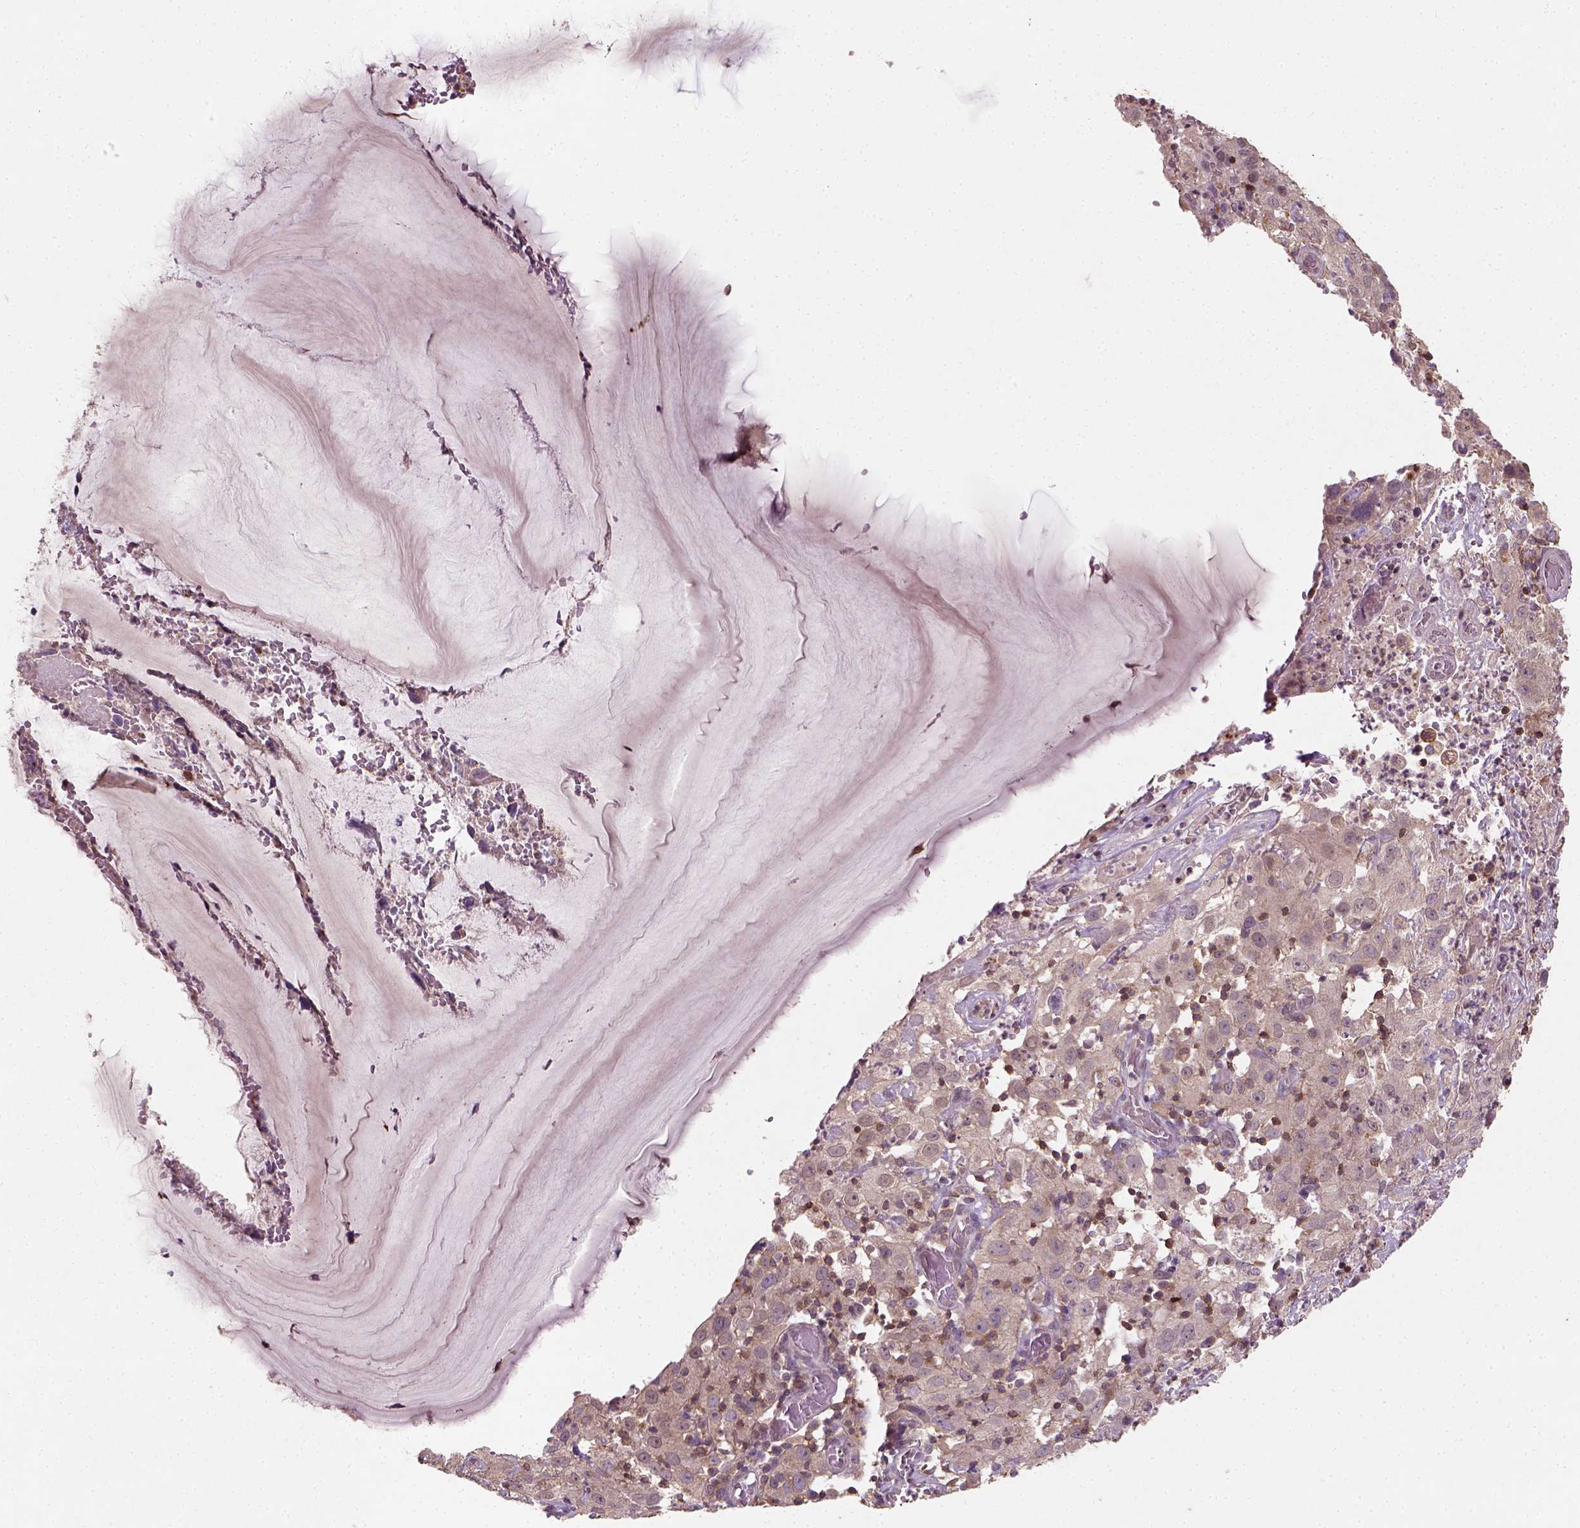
{"staining": {"intensity": "weak", "quantity": ">75%", "location": "cytoplasmic/membranous"}, "tissue": "cervical cancer", "cell_type": "Tumor cells", "image_type": "cancer", "snomed": [{"axis": "morphology", "description": "Squamous cell carcinoma, NOS"}, {"axis": "topography", "description": "Cervix"}], "caption": "Protein positivity by immunohistochemistry exhibits weak cytoplasmic/membranous staining in about >75% of tumor cells in cervical cancer (squamous cell carcinoma). (DAB (3,3'-diaminobenzidine) = brown stain, brightfield microscopy at high magnification).", "gene": "CAMKK1", "patient": {"sex": "female", "age": 32}}